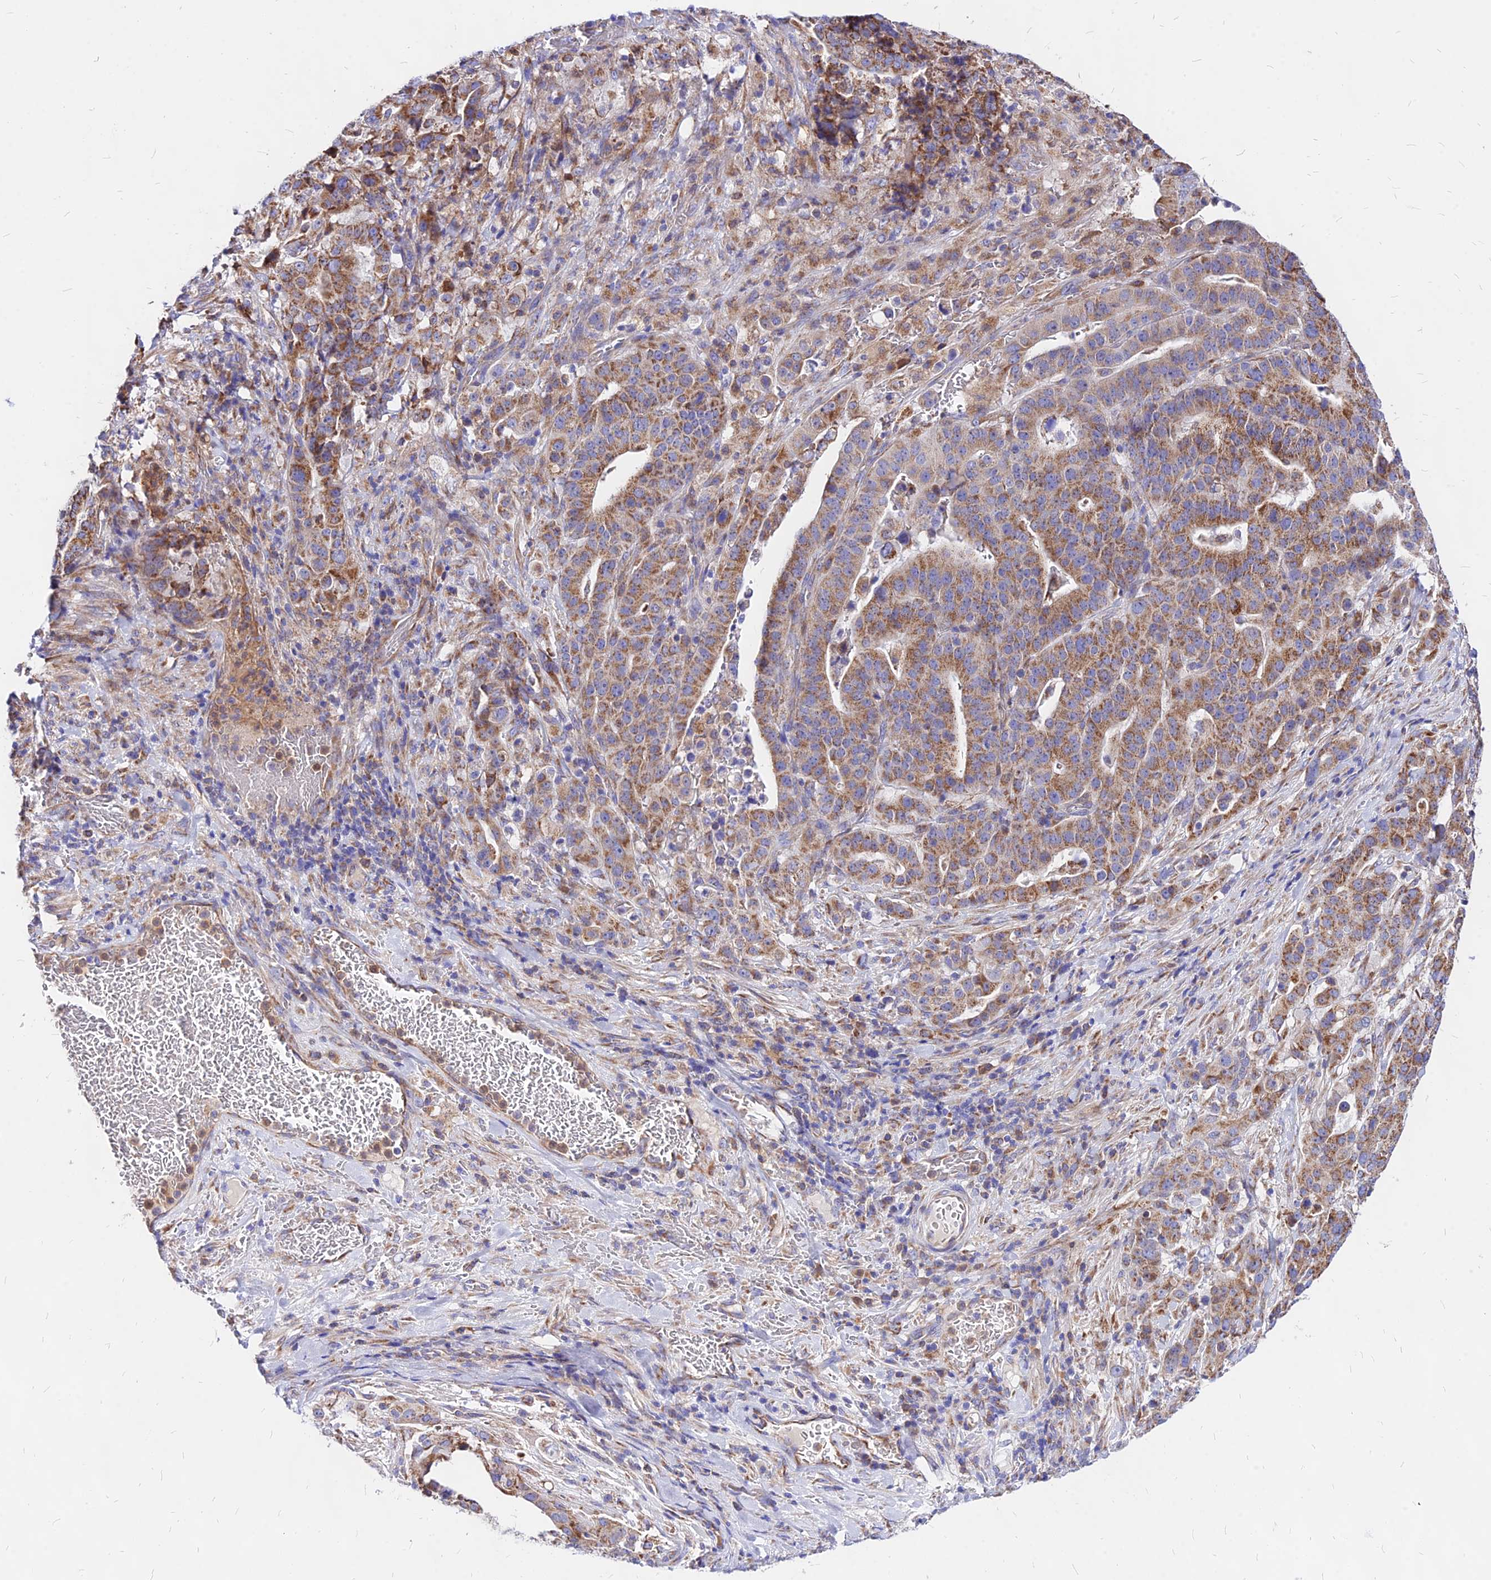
{"staining": {"intensity": "moderate", "quantity": ">75%", "location": "cytoplasmic/membranous"}, "tissue": "stomach cancer", "cell_type": "Tumor cells", "image_type": "cancer", "snomed": [{"axis": "morphology", "description": "Adenocarcinoma, NOS"}, {"axis": "topography", "description": "Stomach"}], "caption": "Stomach adenocarcinoma was stained to show a protein in brown. There is medium levels of moderate cytoplasmic/membranous positivity in approximately >75% of tumor cells.", "gene": "MRPL3", "patient": {"sex": "male", "age": 48}}